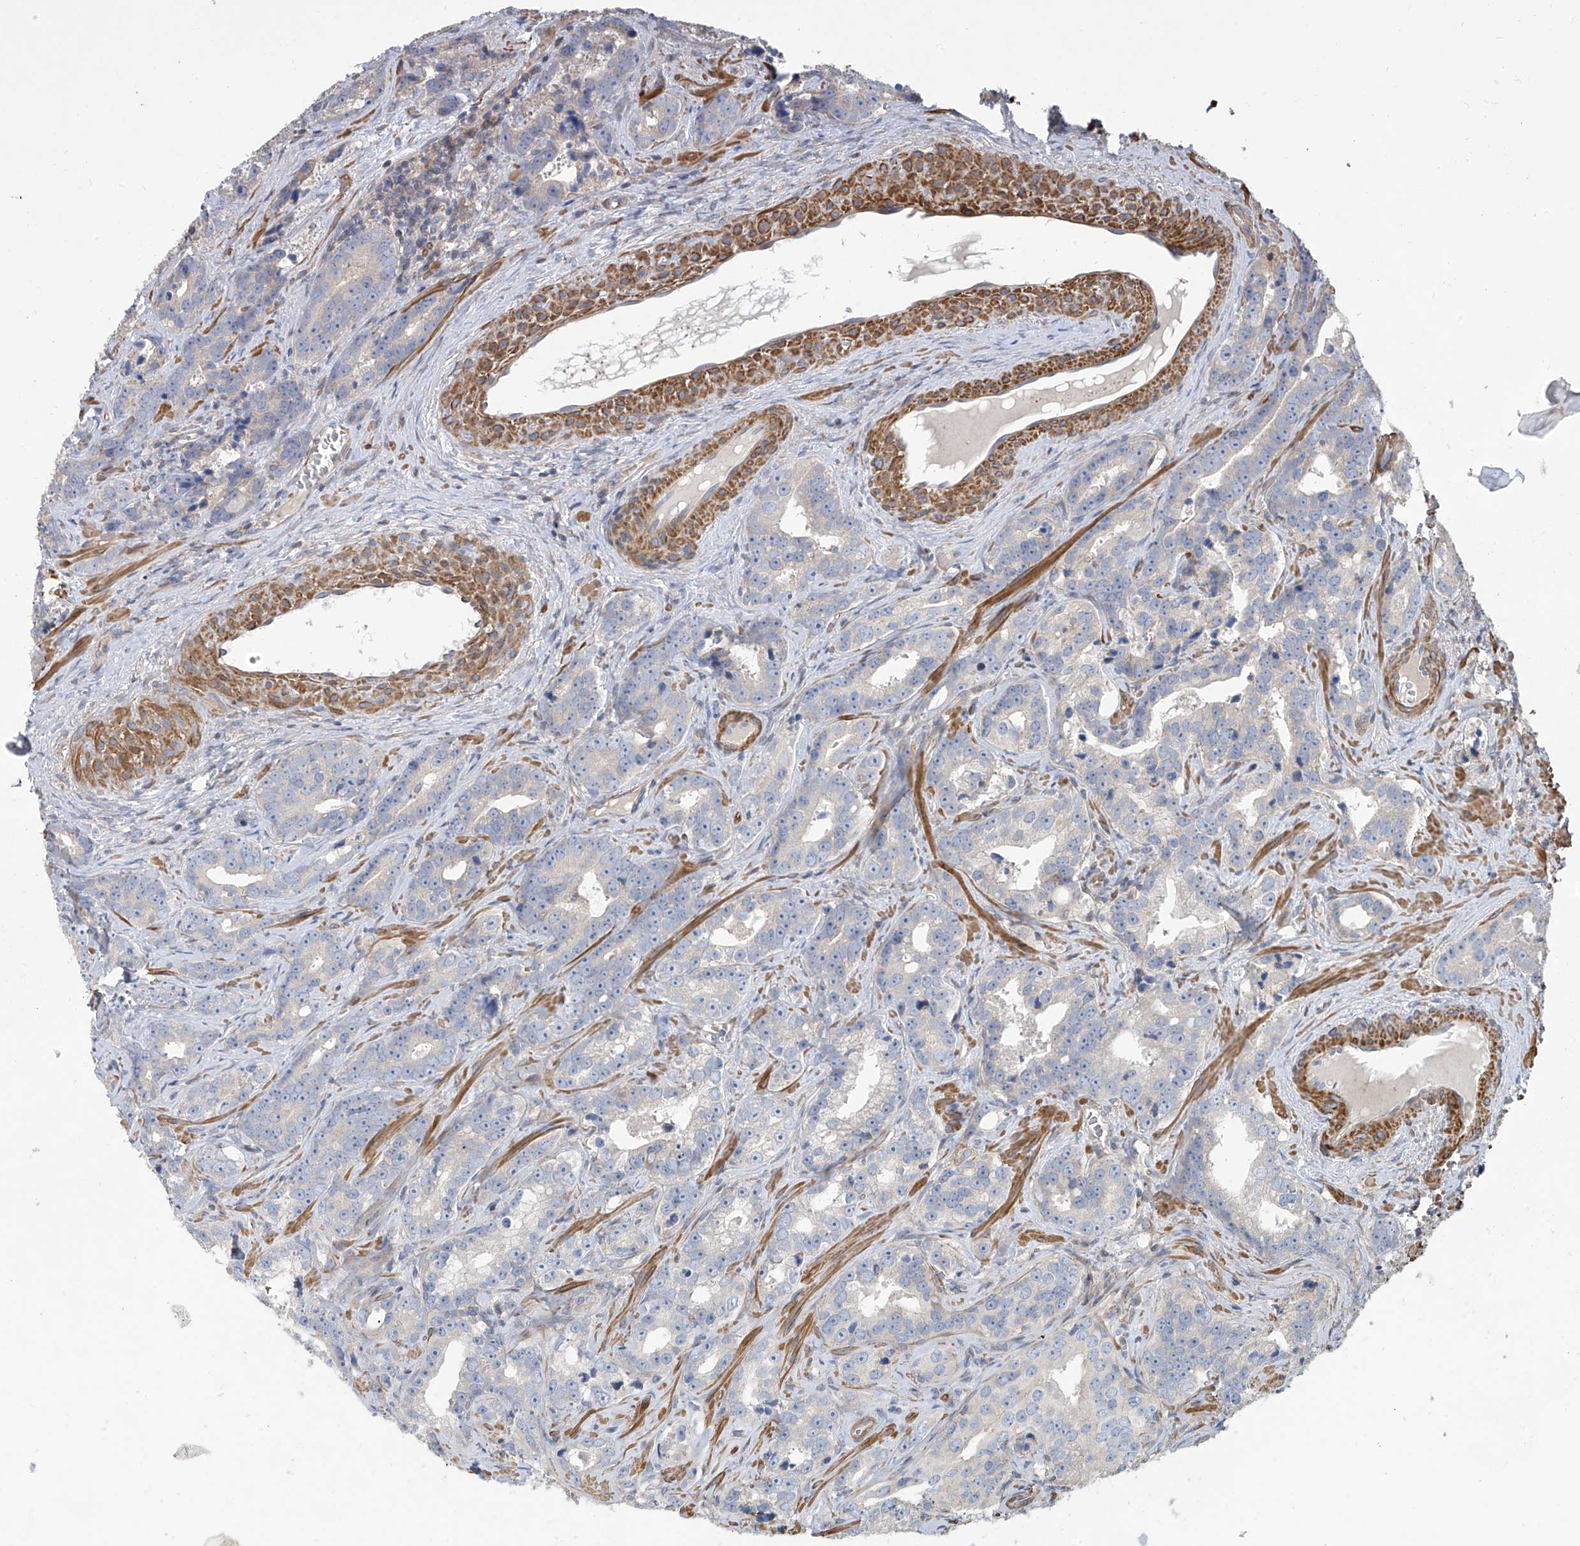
{"staining": {"intensity": "negative", "quantity": "none", "location": "none"}, "tissue": "prostate cancer", "cell_type": "Tumor cells", "image_type": "cancer", "snomed": [{"axis": "morphology", "description": "Adenocarcinoma, High grade"}, {"axis": "topography", "description": "Prostate"}], "caption": "This histopathology image is of prostate high-grade adenocarcinoma stained with immunohistochemistry (IHC) to label a protein in brown with the nuclei are counter-stained blue. There is no staining in tumor cells.", "gene": "SLC43A3", "patient": {"sex": "male", "age": 62}}